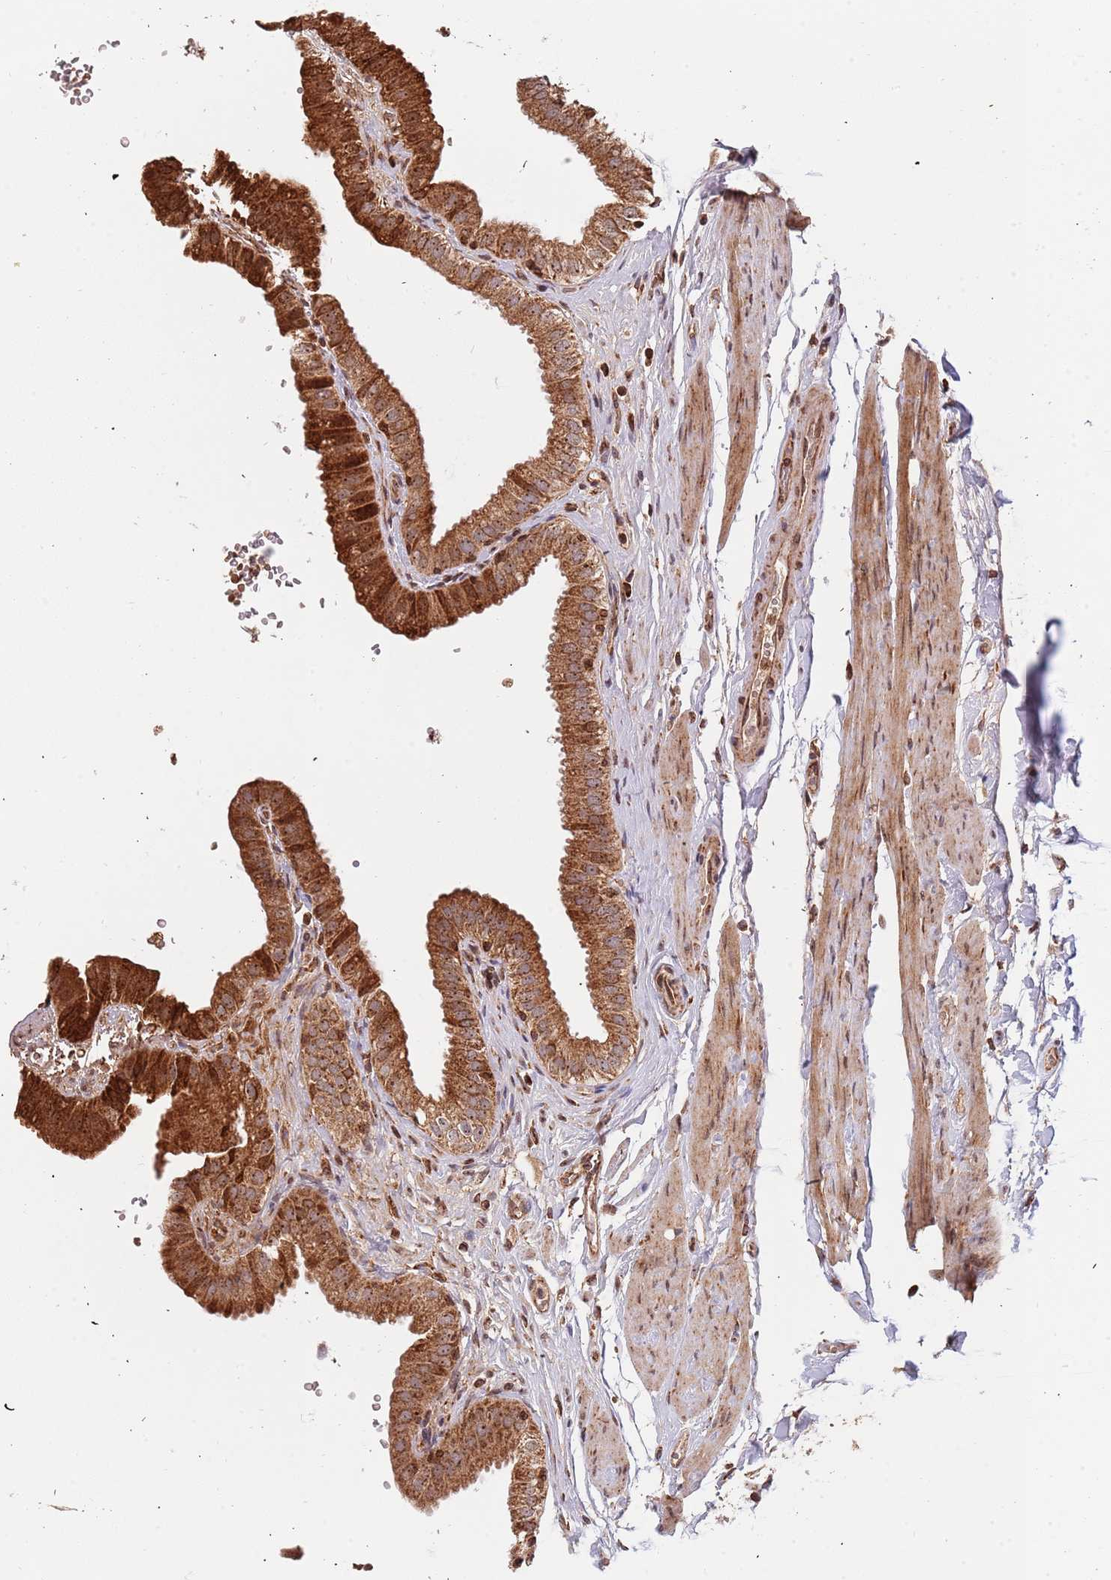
{"staining": {"intensity": "strong", "quantity": ">75%", "location": "cytoplasmic/membranous"}, "tissue": "gallbladder", "cell_type": "Glandular cells", "image_type": "normal", "snomed": [{"axis": "morphology", "description": "Normal tissue, NOS"}, {"axis": "topography", "description": "Gallbladder"}], "caption": "Glandular cells show high levels of strong cytoplasmic/membranous expression in about >75% of cells in normal gallbladder.", "gene": "DCHS1", "patient": {"sex": "female", "age": 61}}